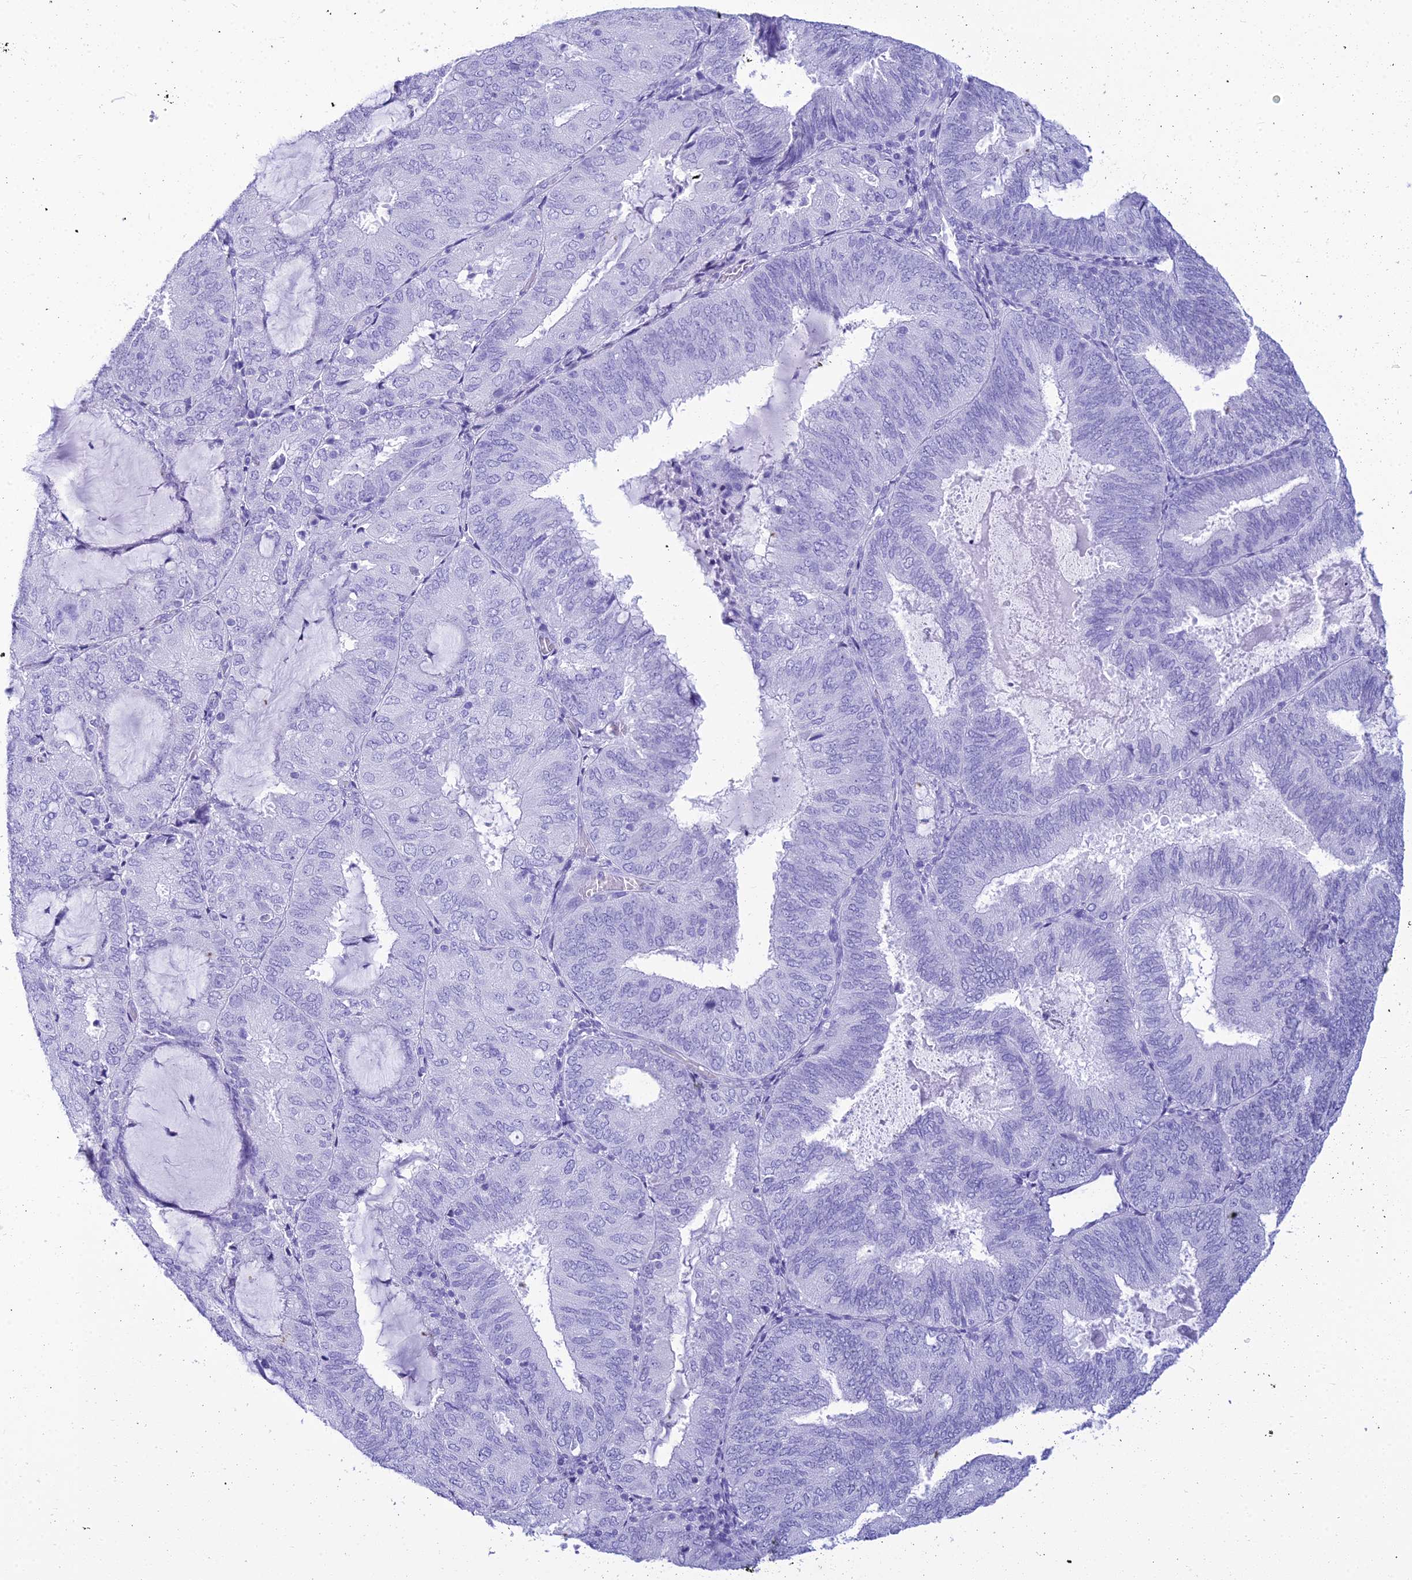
{"staining": {"intensity": "negative", "quantity": "none", "location": "none"}, "tissue": "endometrial cancer", "cell_type": "Tumor cells", "image_type": "cancer", "snomed": [{"axis": "morphology", "description": "Adenocarcinoma, NOS"}, {"axis": "topography", "description": "Endometrium"}], "caption": "The immunohistochemistry image has no significant staining in tumor cells of endometrial cancer (adenocarcinoma) tissue.", "gene": "ZNF442", "patient": {"sex": "female", "age": 81}}